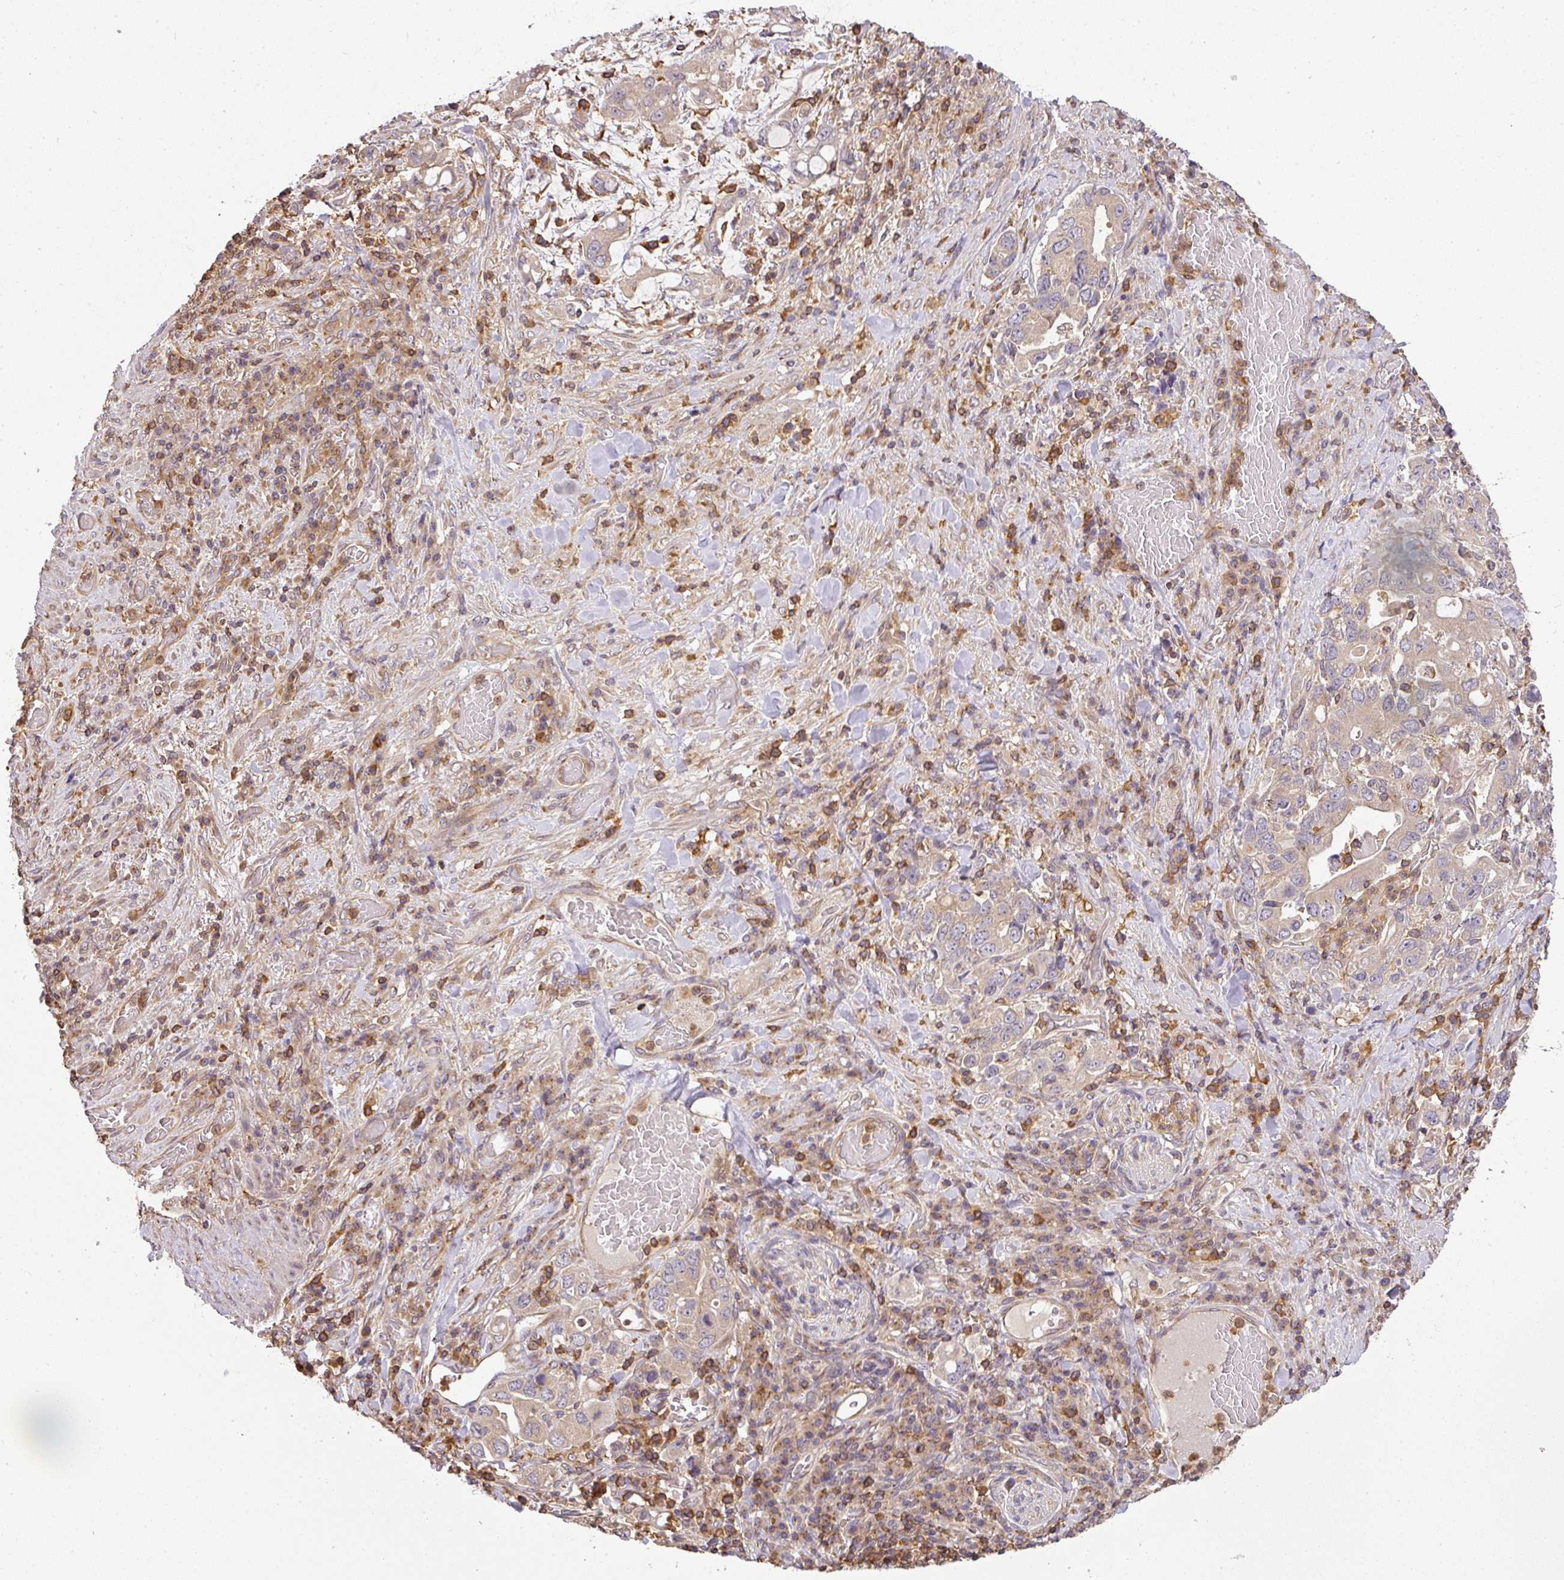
{"staining": {"intensity": "negative", "quantity": "none", "location": "none"}, "tissue": "stomach cancer", "cell_type": "Tumor cells", "image_type": "cancer", "snomed": [{"axis": "morphology", "description": "Adenocarcinoma, NOS"}, {"axis": "topography", "description": "Stomach, upper"}, {"axis": "topography", "description": "Stomach"}], "caption": "DAB (3,3'-diaminobenzidine) immunohistochemical staining of human stomach adenocarcinoma exhibits no significant positivity in tumor cells.", "gene": "TCL1B", "patient": {"sex": "male", "age": 62}}